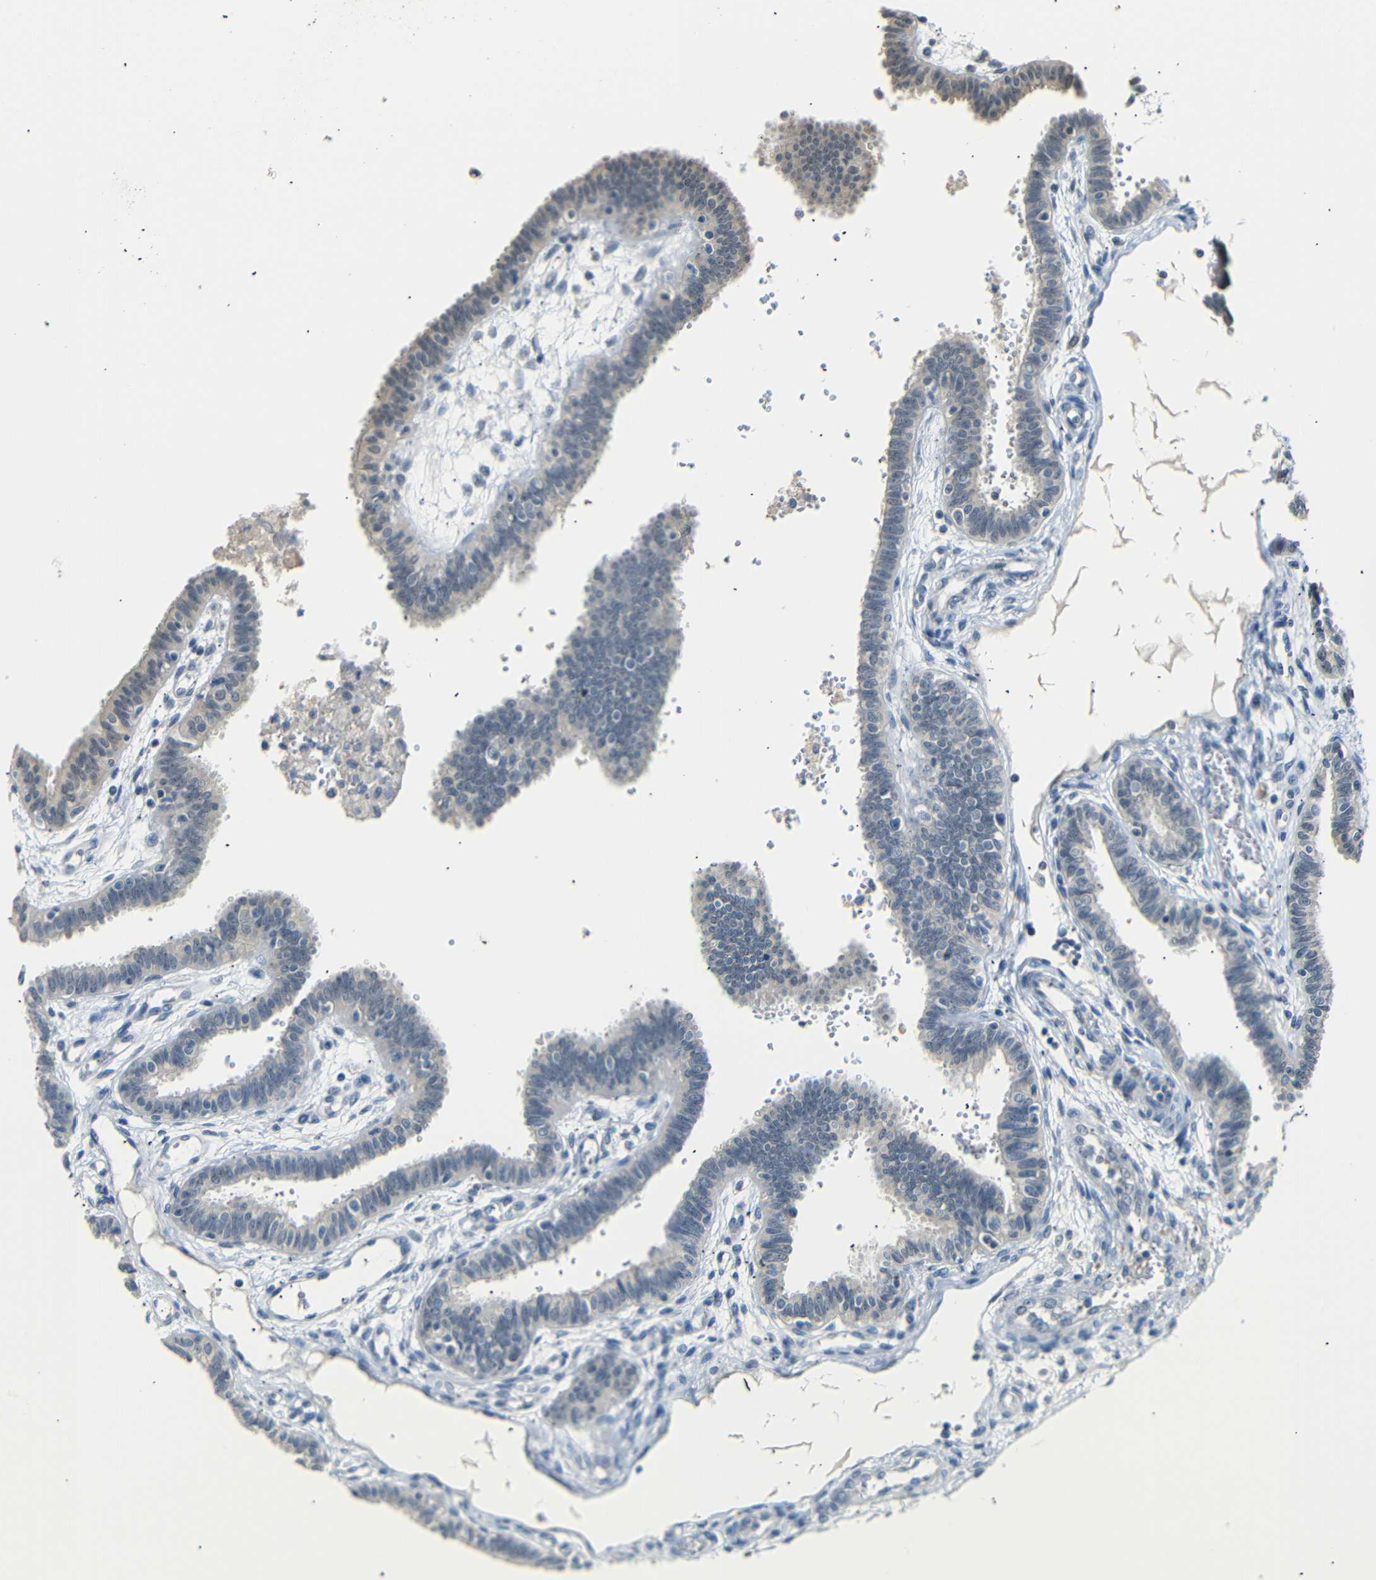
{"staining": {"intensity": "negative", "quantity": "none", "location": "none"}, "tissue": "fallopian tube", "cell_type": "Glandular cells", "image_type": "normal", "snomed": [{"axis": "morphology", "description": "Normal tissue, NOS"}, {"axis": "topography", "description": "Fallopian tube"}], "caption": "Micrograph shows no significant protein staining in glandular cells of benign fallopian tube.", "gene": "SFN", "patient": {"sex": "female", "age": 32}}